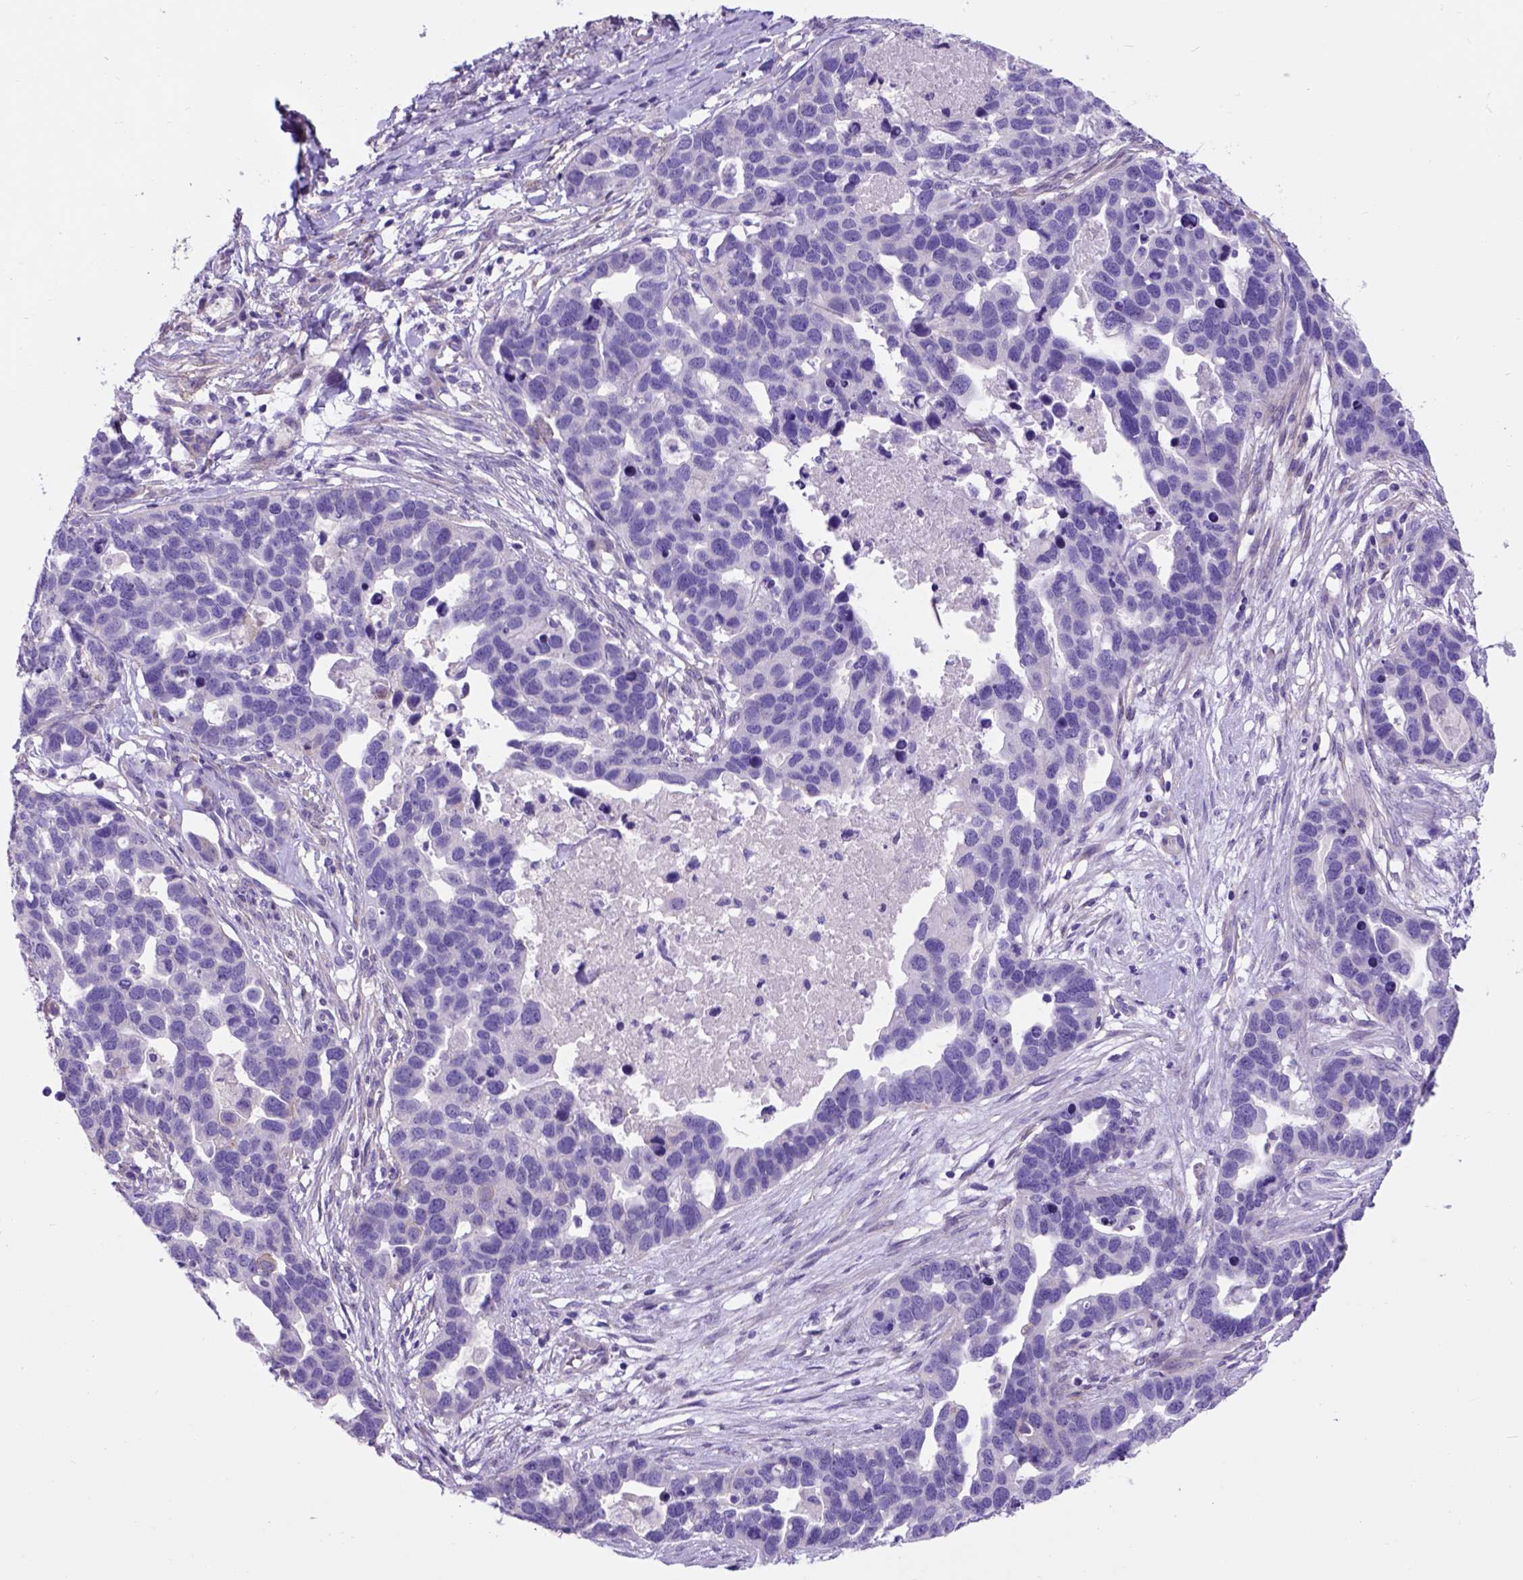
{"staining": {"intensity": "negative", "quantity": "none", "location": "none"}, "tissue": "ovarian cancer", "cell_type": "Tumor cells", "image_type": "cancer", "snomed": [{"axis": "morphology", "description": "Cystadenocarcinoma, serous, NOS"}, {"axis": "topography", "description": "Ovary"}], "caption": "Human ovarian cancer (serous cystadenocarcinoma) stained for a protein using immunohistochemistry reveals no staining in tumor cells.", "gene": "EGFR", "patient": {"sex": "female", "age": 54}}